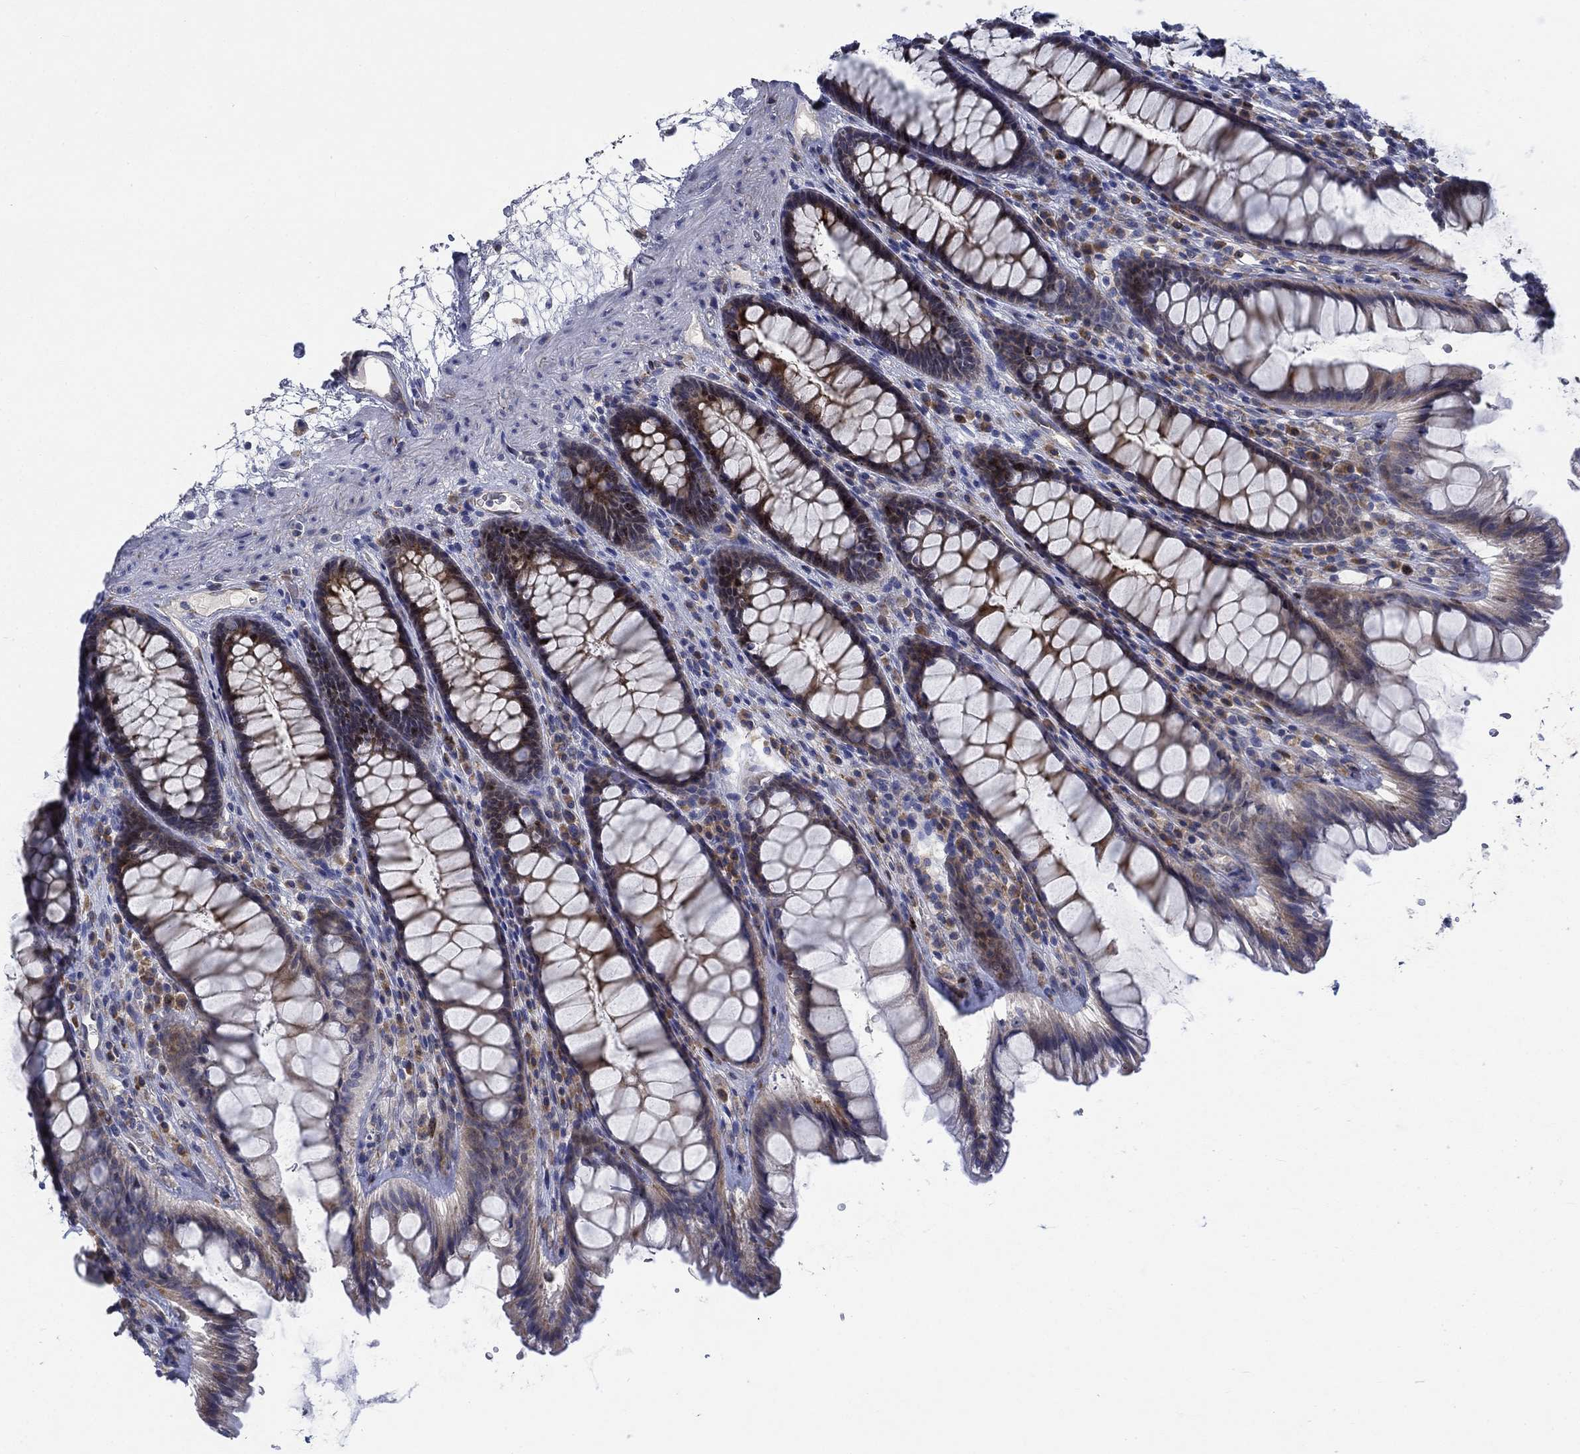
{"staining": {"intensity": "moderate", "quantity": ">75%", "location": "cytoplasmic/membranous"}, "tissue": "rectum", "cell_type": "Glandular cells", "image_type": "normal", "snomed": [{"axis": "morphology", "description": "Normal tissue, NOS"}, {"axis": "topography", "description": "Rectum"}], "caption": "Normal rectum reveals moderate cytoplasmic/membranous expression in about >75% of glandular cells, visualized by immunohistochemistry.", "gene": "MMP24", "patient": {"sex": "male", "age": 72}}